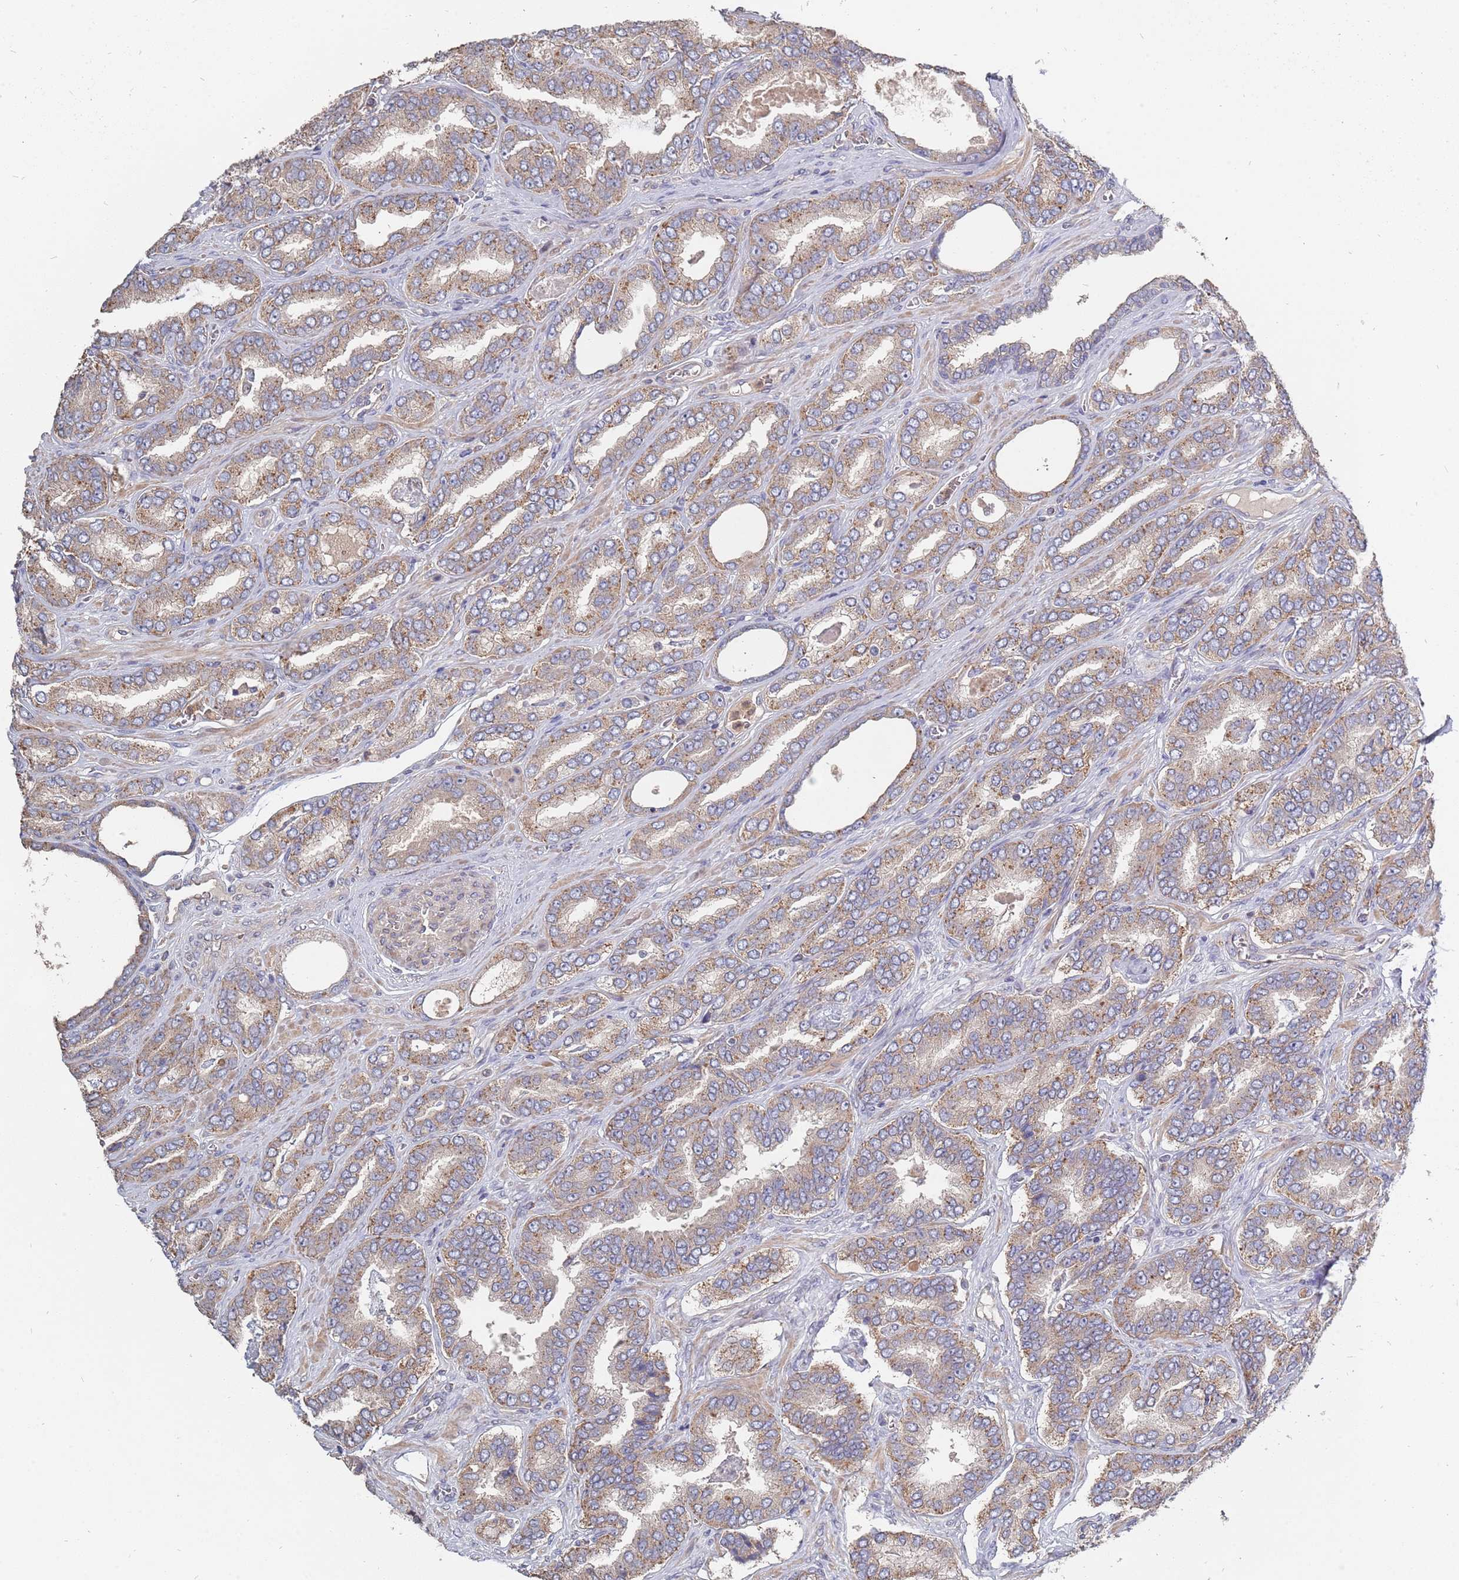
{"staining": {"intensity": "moderate", "quantity": ">75%", "location": "cytoplasmic/membranous"}, "tissue": "prostate cancer", "cell_type": "Tumor cells", "image_type": "cancer", "snomed": [{"axis": "morphology", "description": "Adenocarcinoma, High grade"}, {"axis": "topography", "description": "Prostate"}], "caption": "IHC (DAB (3,3'-diaminobenzidine)) staining of prostate cancer (high-grade adenocarcinoma) reveals moderate cytoplasmic/membranous protein expression in about >75% of tumor cells. The staining was performed using DAB (3,3'-diaminobenzidine), with brown indicating positive protein expression. Nuclei are stained blue with hematoxylin.", "gene": "TCEANC2", "patient": {"sex": "male", "age": 72}}